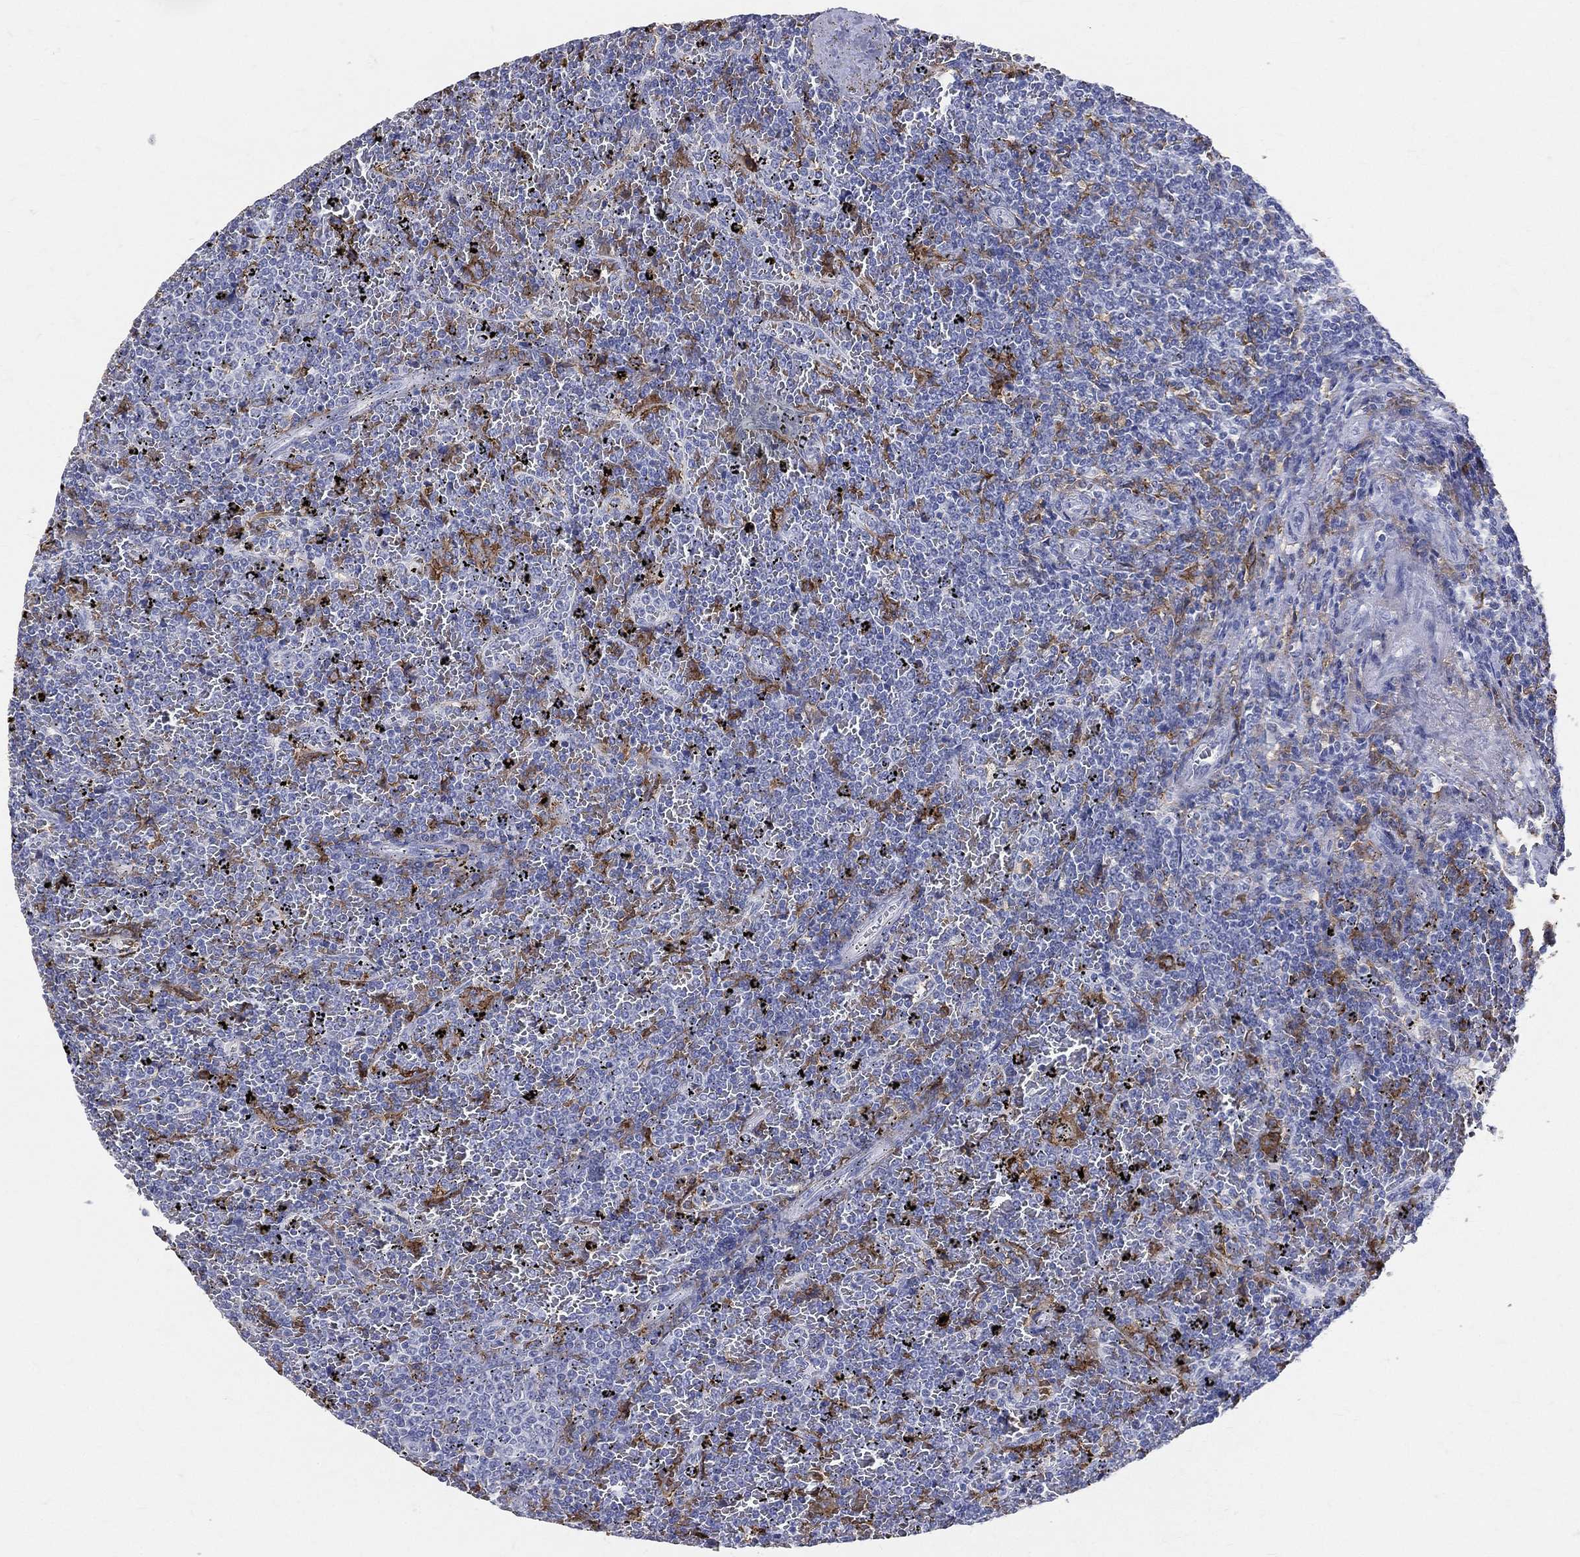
{"staining": {"intensity": "negative", "quantity": "none", "location": "none"}, "tissue": "lymphoma", "cell_type": "Tumor cells", "image_type": "cancer", "snomed": [{"axis": "morphology", "description": "Malignant lymphoma, non-Hodgkin's type, Low grade"}, {"axis": "topography", "description": "Spleen"}], "caption": "Tumor cells show no significant protein expression in malignant lymphoma, non-Hodgkin's type (low-grade).", "gene": "CD33", "patient": {"sex": "female", "age": 77}}